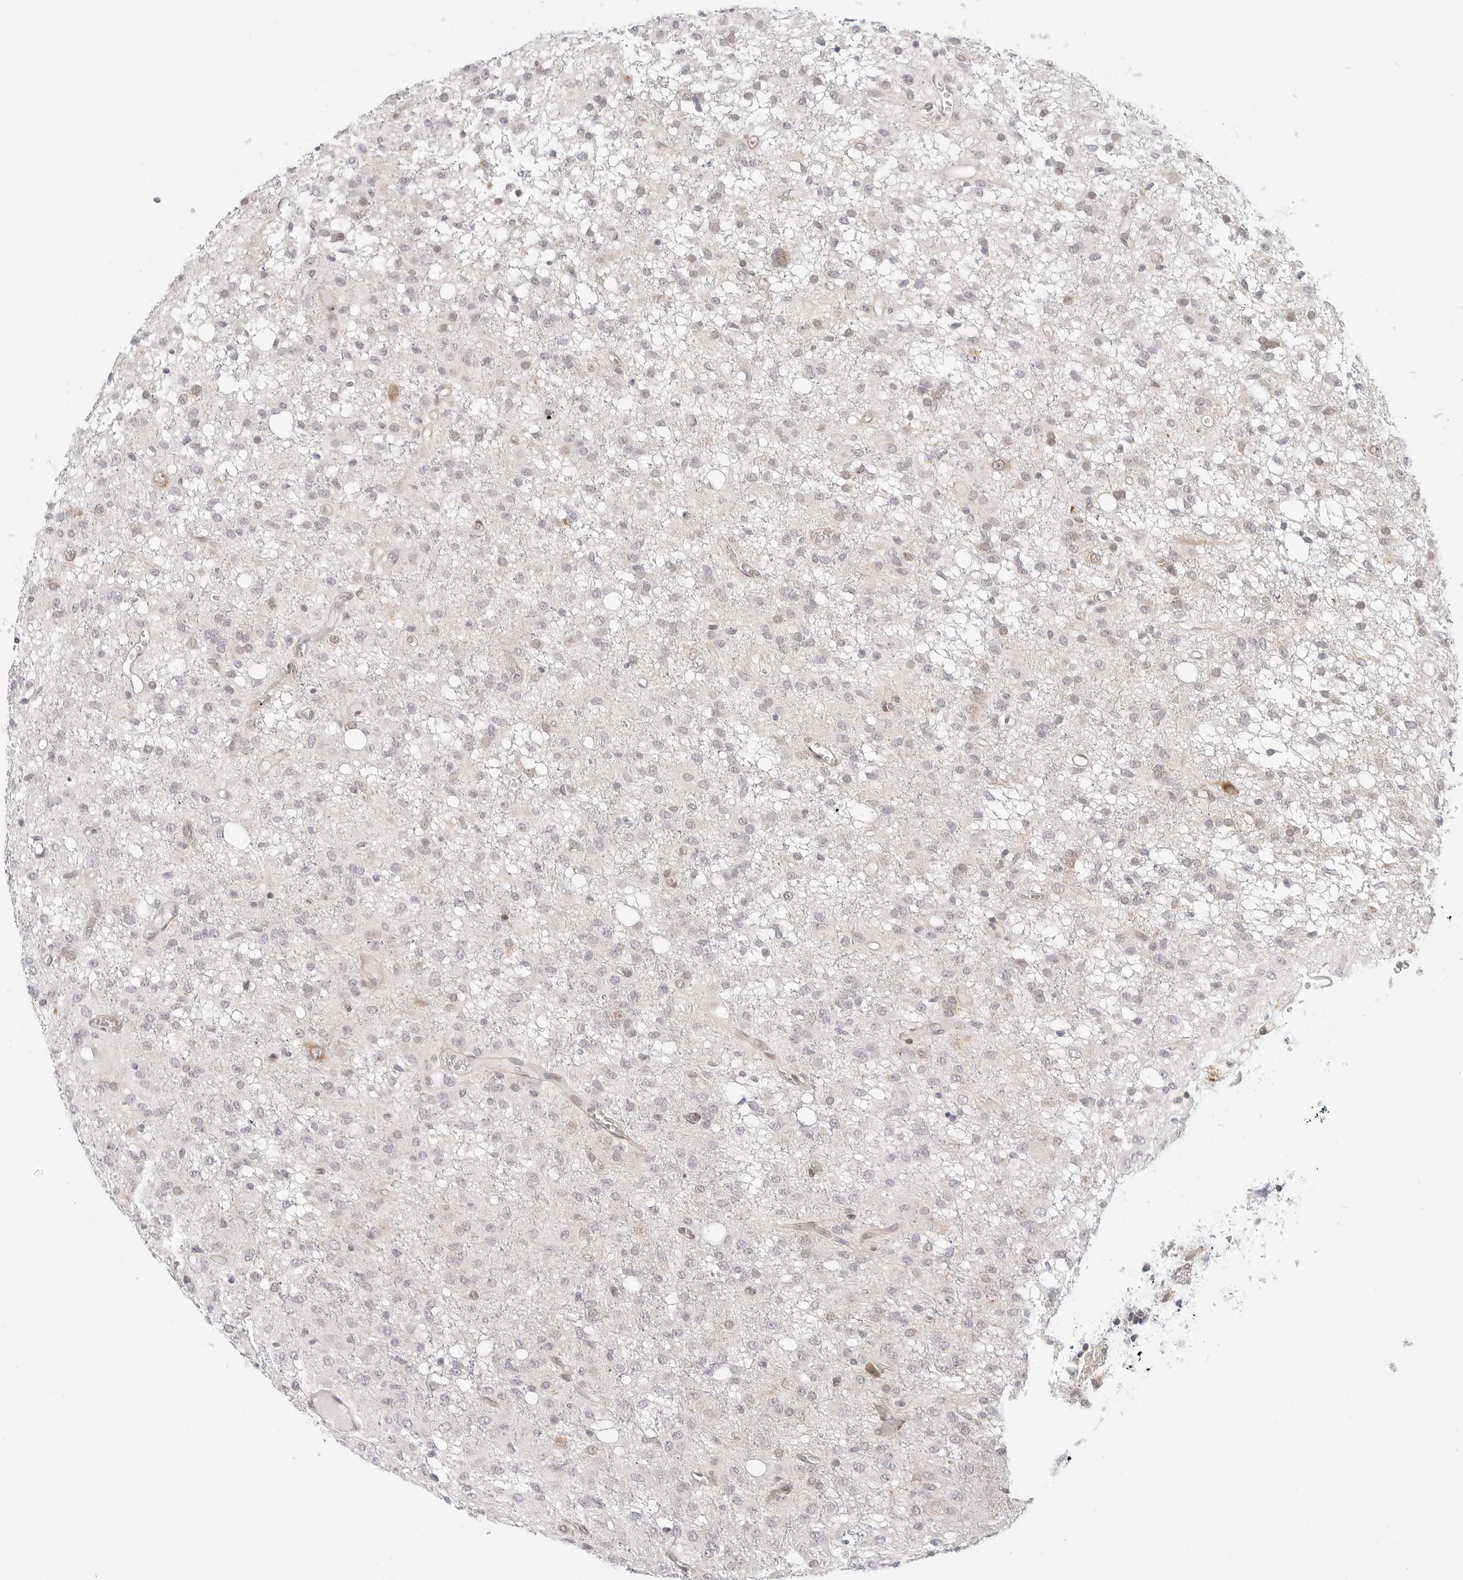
{"staining": {"intensity": "negative", "quantity": "none", "location": "none"}, "tissue": "glioma", "cell_type": "Tumor cells", "image_type": "cancer", "snomed": [{"axis": "morphology", "description": "Glioma, malignant, High grade"}, {"axis": "topography", "description": "Brain"}], "caption": "This is a micrograph of IHC staining of glioma, which shows no positivity in tumor cells.", "gene": "TCP1", "patient": {"sex": "female", "age": 59}}